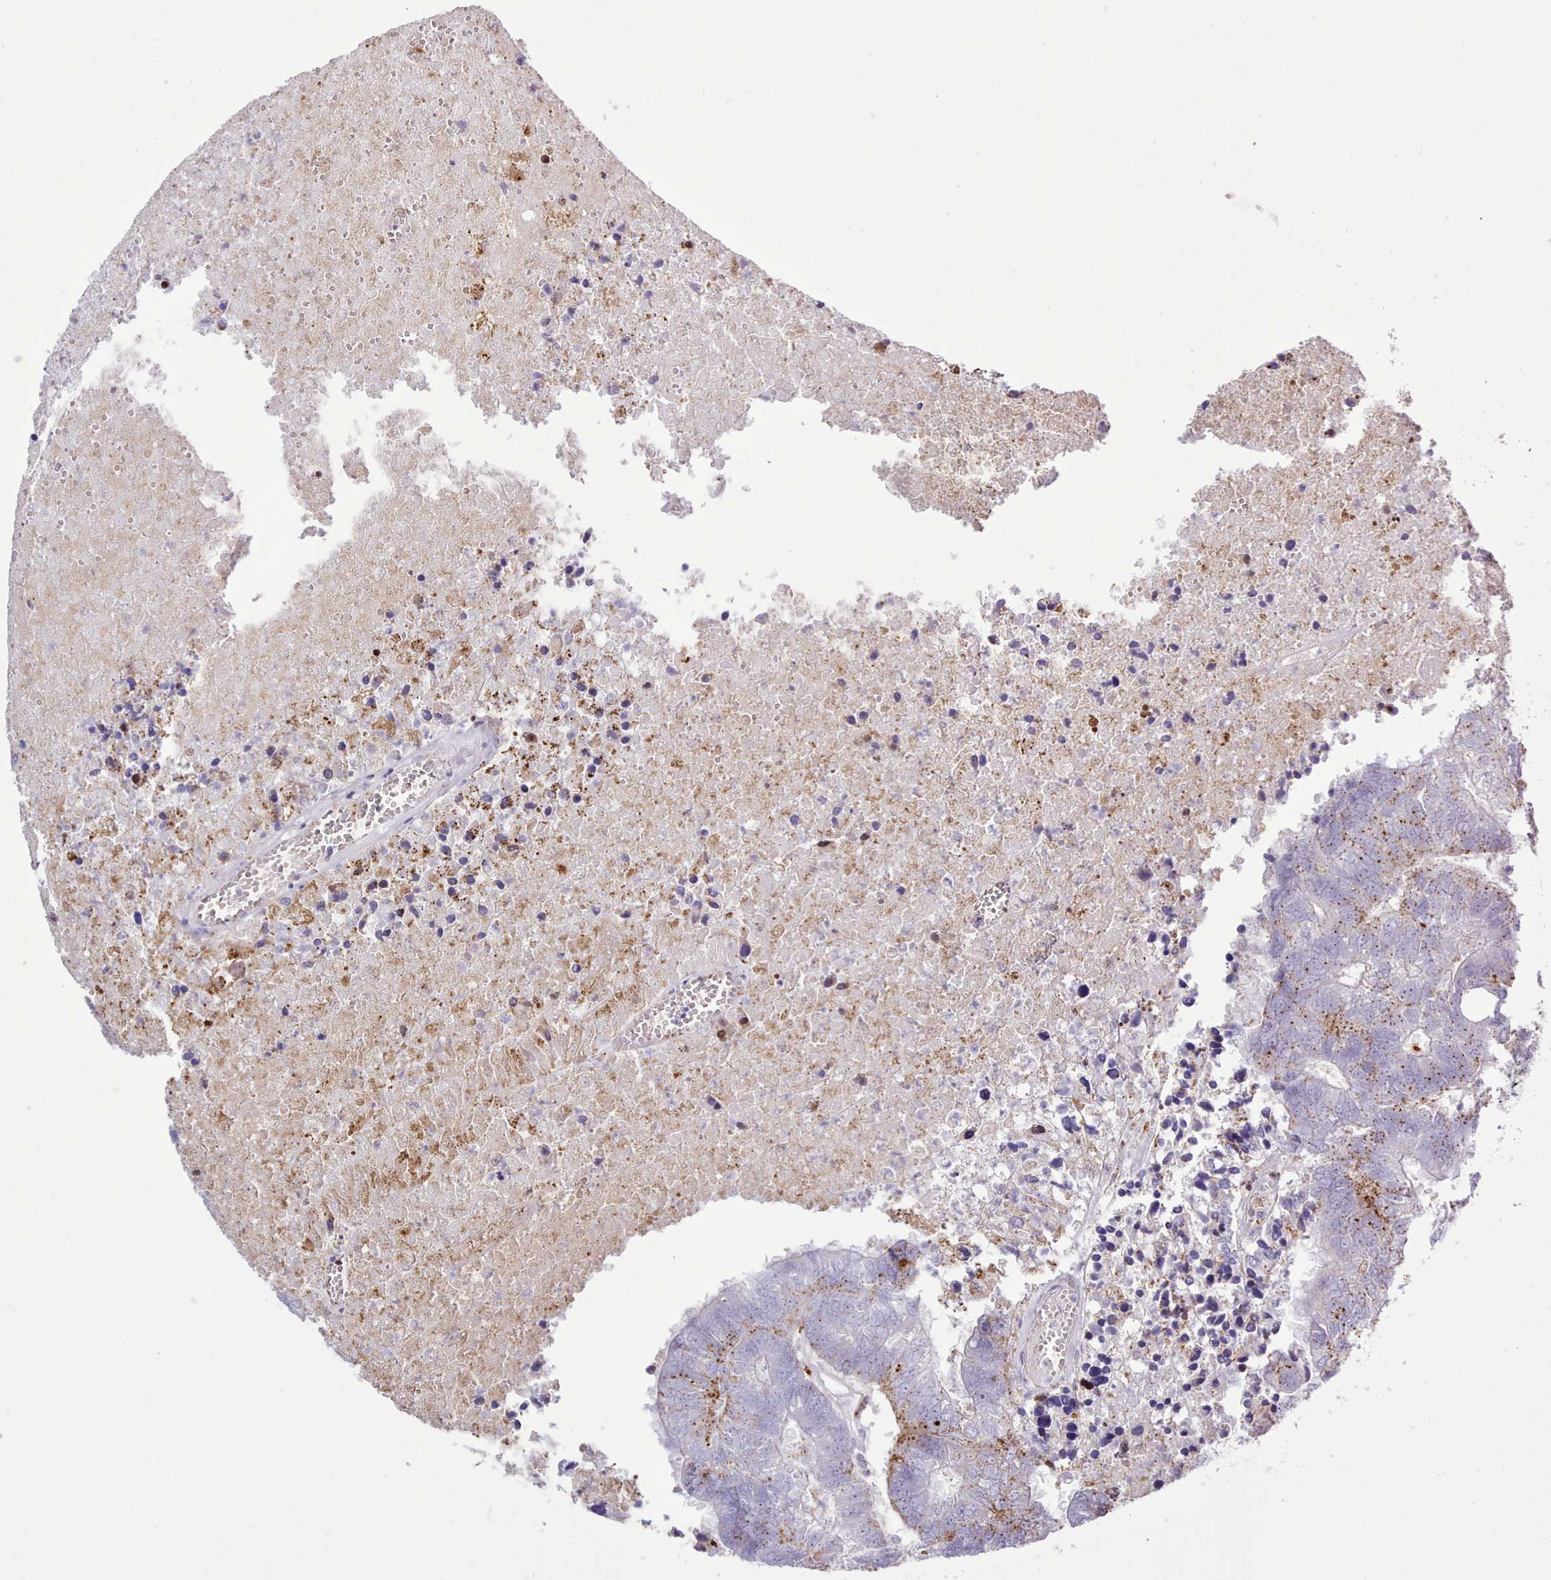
{"staining": {"intensity": "moderate", "quantity": "25%-75%", "location": "cytoplasmic/membranous"}, "tissue": "colorectal cancer", "cell_type": "Tumor cells", "image_type": "cancer", "snomed": [{"axis": "morphology", "description": "Adenocarcinoma, NOS"}, {"axis": "topography", "description": "Colon"}], "caption": "The micrograph reveals a brown stain indicating the presence of a protein in the cytoplasmic/membranous of tumor cells in colorectal cancer (adenocarcinoma).", "gene": "SRD5A1", "patient": {"sex": "female", "age": 48}}